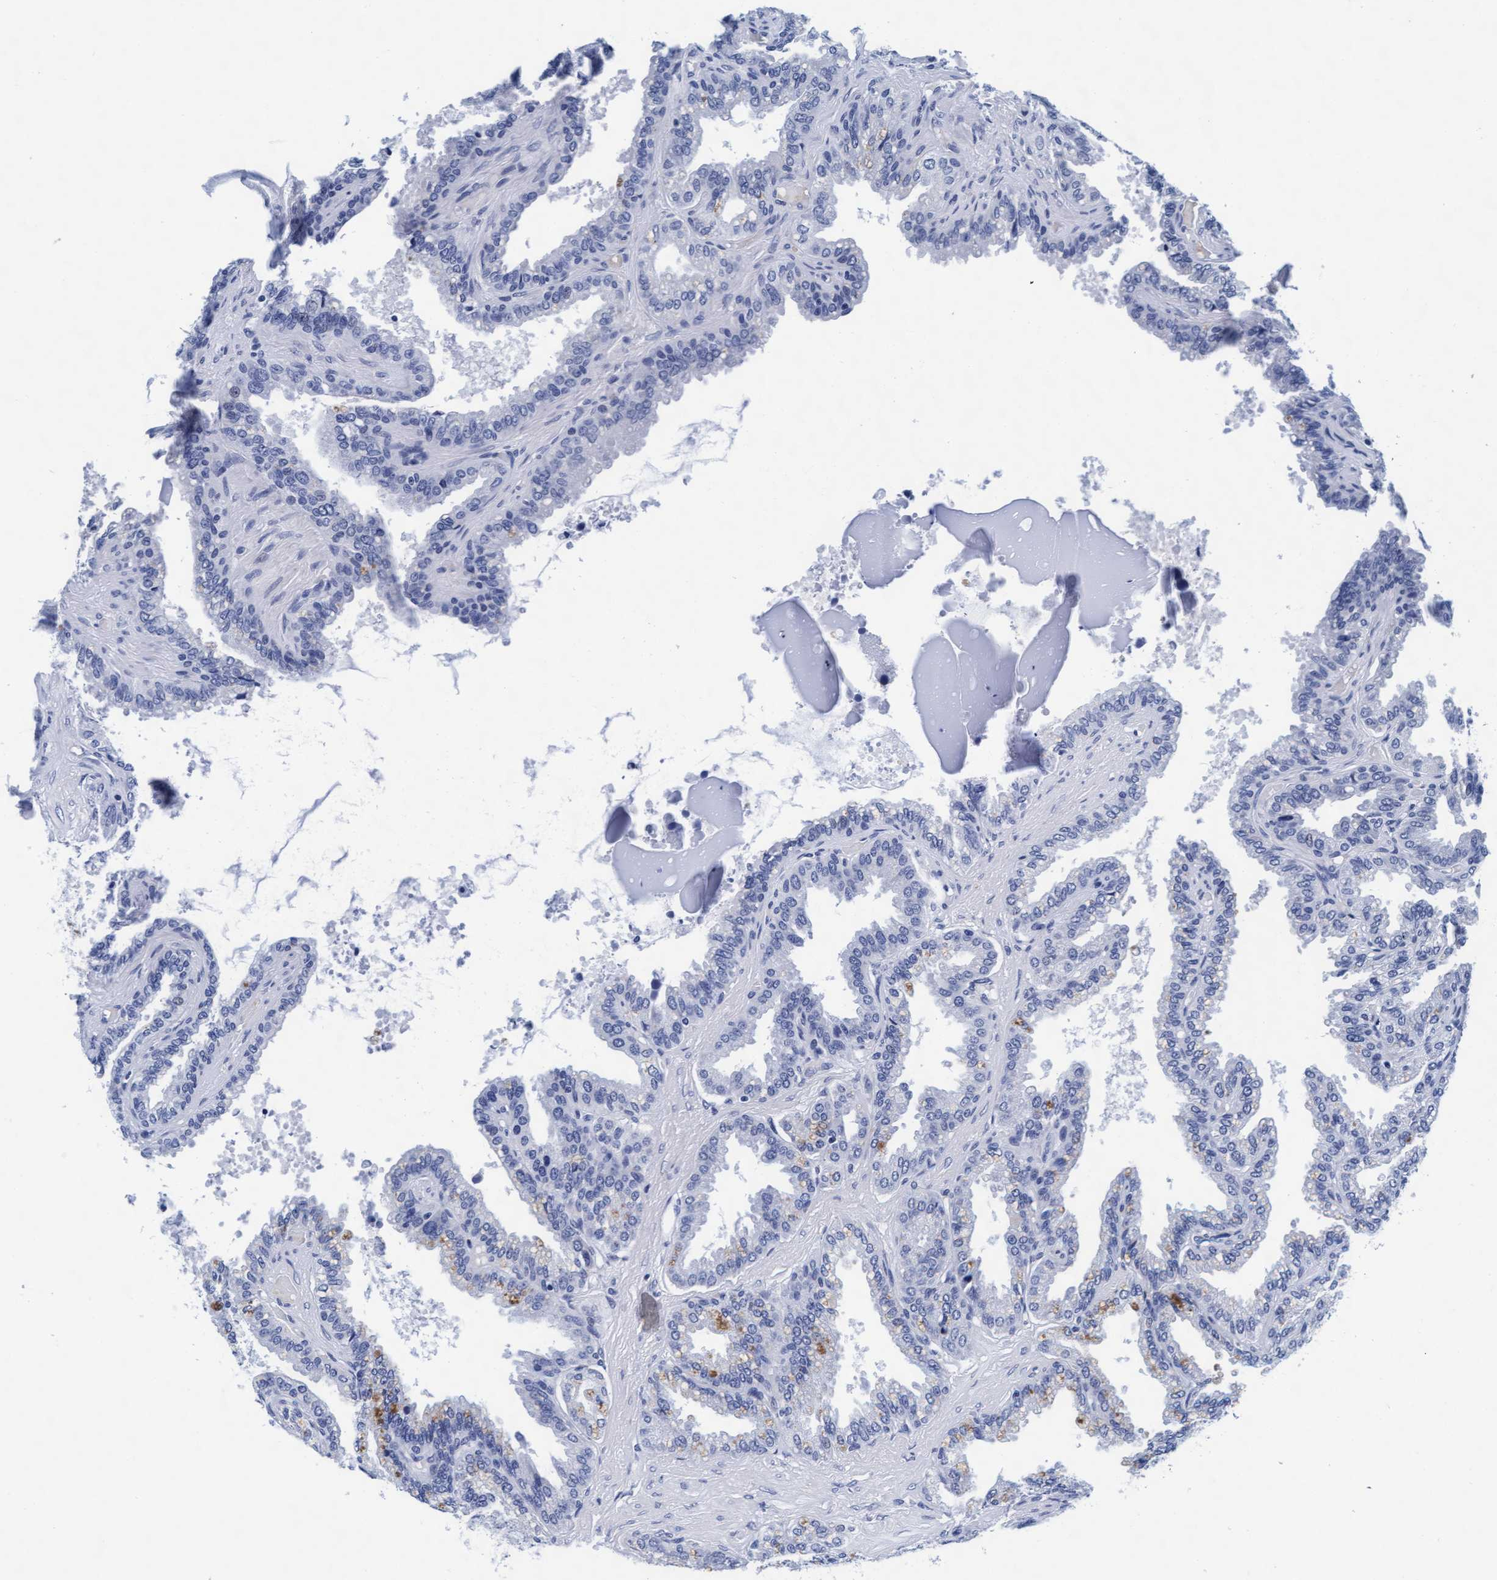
{"staining": {"intensity": "negative", "quantity": "none", "location": "none"}, "tissue": "seminal vesicle", "cell_type": "Glandular cells", "image_type": "normal", "snomed": [{"axis": "morphology", "description": "Normal tissue, NOS"}, {"axis": "topography", "description": "Seminal veicle"}], "caption": "IHC micrograph of normal seminal vesicle: seminal vesicle stained with DAB (3,3'-diaminobenzidine) exhibits no significant protein expression in glandular cells. (DAB (3,3'-diaminobenzidine) immunohistochemistry with hematoxylin counter stain).", "gene": "ARSG", "patient": {"sex": "male", "age": 46}}